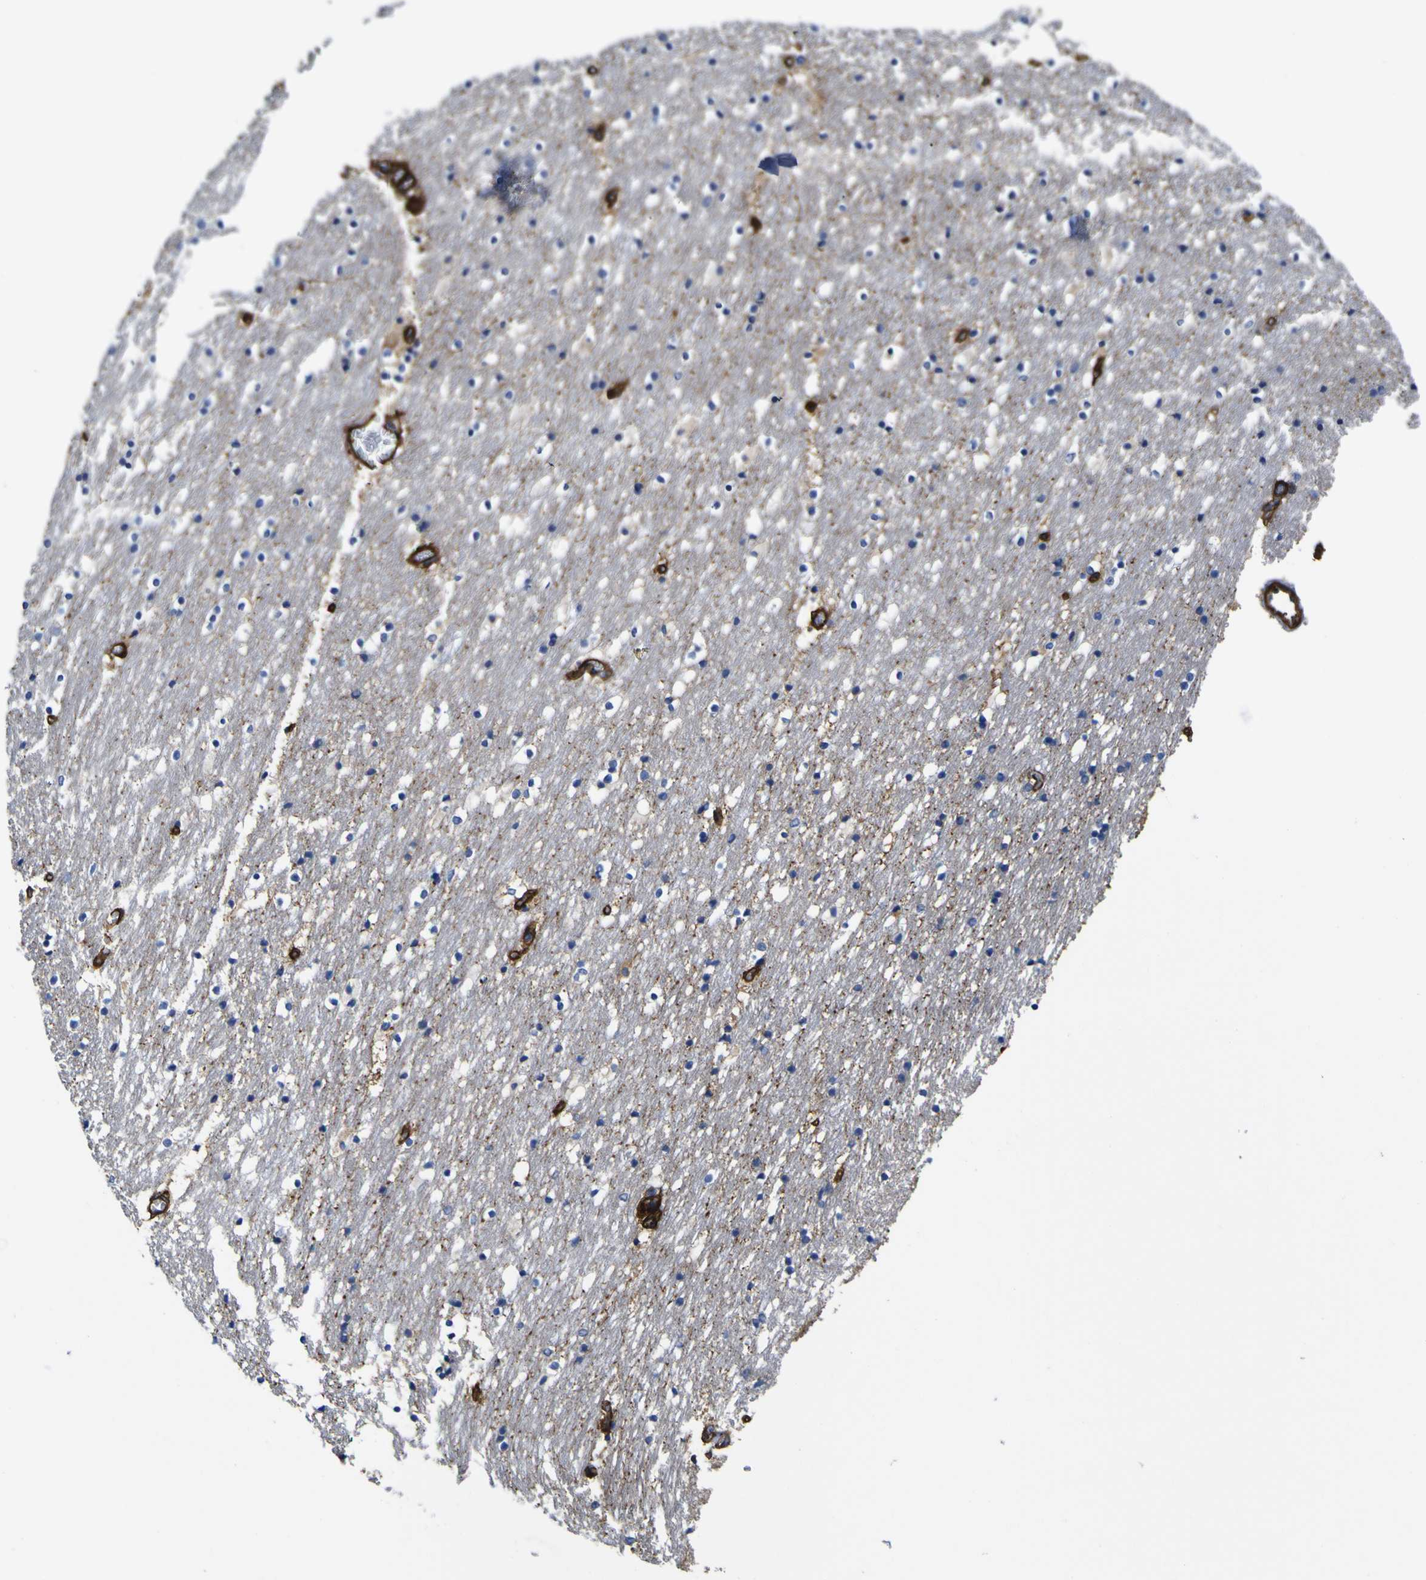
{"staining": {"intensity": "negative", "quantity": "none", "location": "none"}, "tissue": "caudate", "cell_type": "Glial cells", "image_type": "normal", "snomed": [{"axis": "morphology", "description": "Normal tissue, NOS"}, {"axis": "topography", "description": "Lateral ventricle wall"}], "caption": "Glial cells are negative for protein expression in unremarkable human caudate.", "gene": "CD151", "patient": {"sex": "male", "age": 45}}